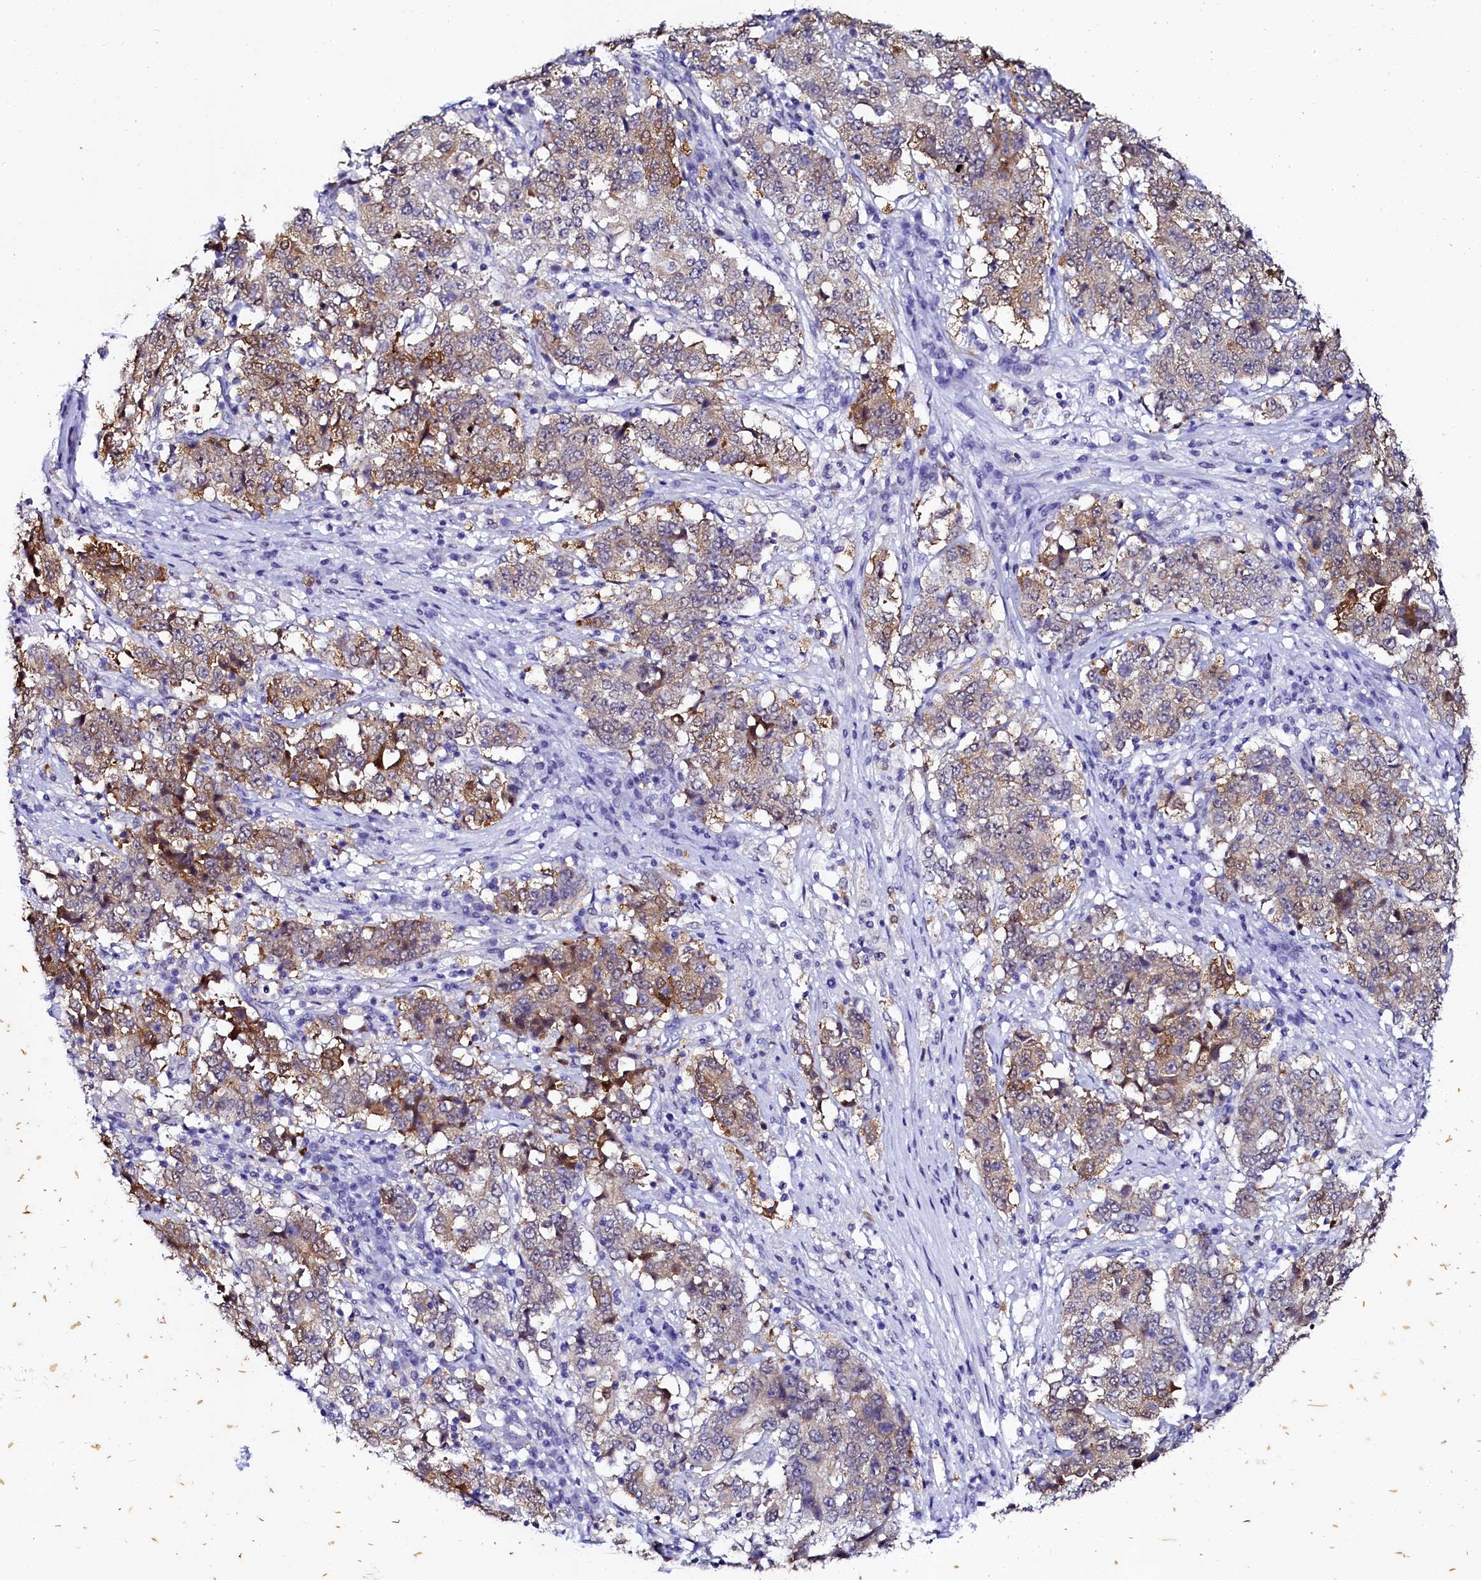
{"staining": {"intensity": "moderate", "quantity": "25%-75%", "location": "cytoplasmic/membranous"}, "tissue": "stomach cancer", "cell_type": "Tumor cells", "image_type": "cancer", "snomed": [{"axis": "morphology", "description": "Adenocarcinoma, NOS"}, {"axis": "topography", "description": "Stomach"}], "caption": "Immunohistochemical staining of stomach cancer (adenocarcinoma) shows medium levels of moderate cytoplasmic/membranous protein staining in approximately 25%-75% of tumor cells.", "gene": "SORD", "patient": {"sex": "male", "age": 59}}